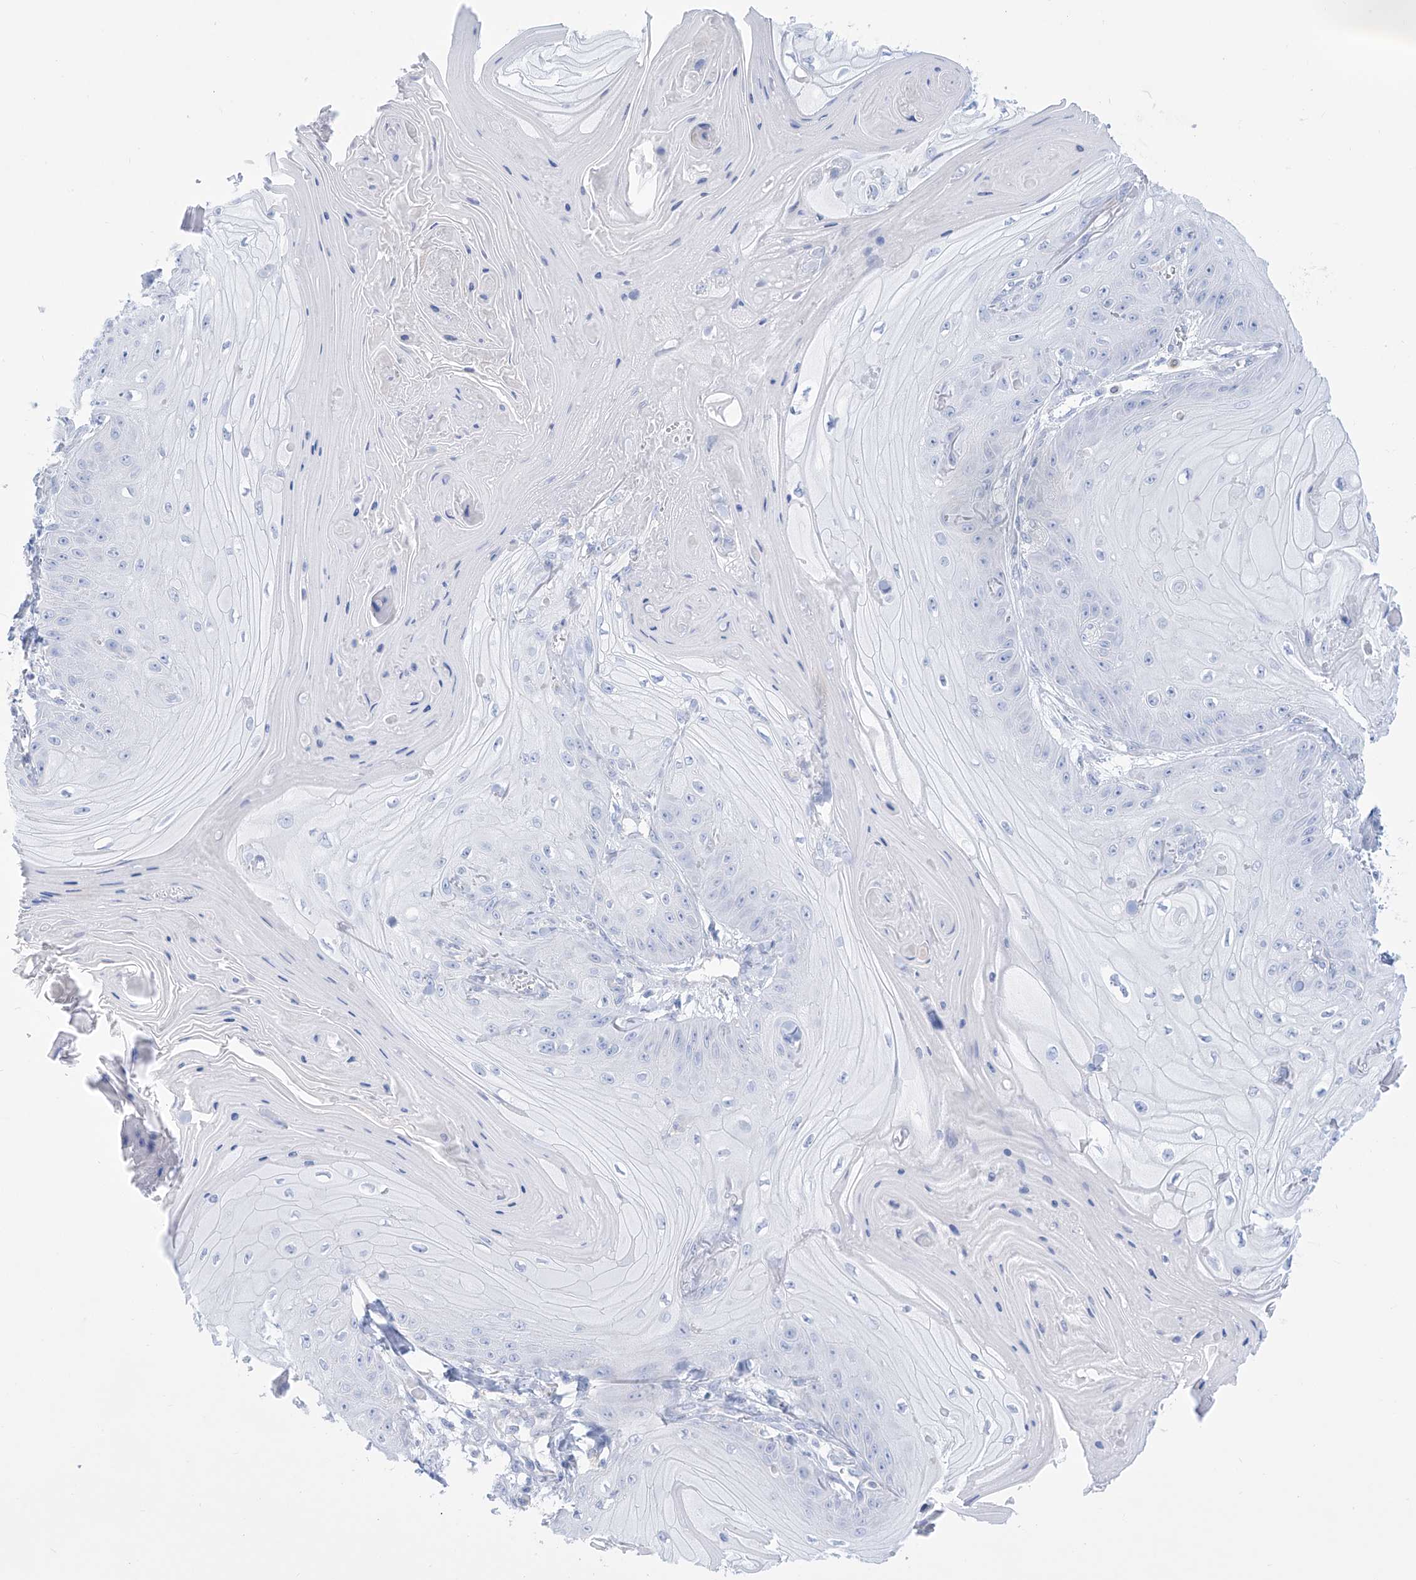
{"staining": {"intensity": "negative", "quantity": "none", "location": "none"}, "tissue": "skin cancer", "cell_type": "Tumor cells", "image_type": "cancer", "snomed": [{"axis": "morphology", "description": "Squamous cell carcinoma, NOS"}, {"axis": "topography", "description": "Skin"}], "caption": "Histopathology image shows no significant protein expression in tumor cells of skin cancer.", "gene": "ALDH6A1", "patient": {"sex": "male", "age": 74}}